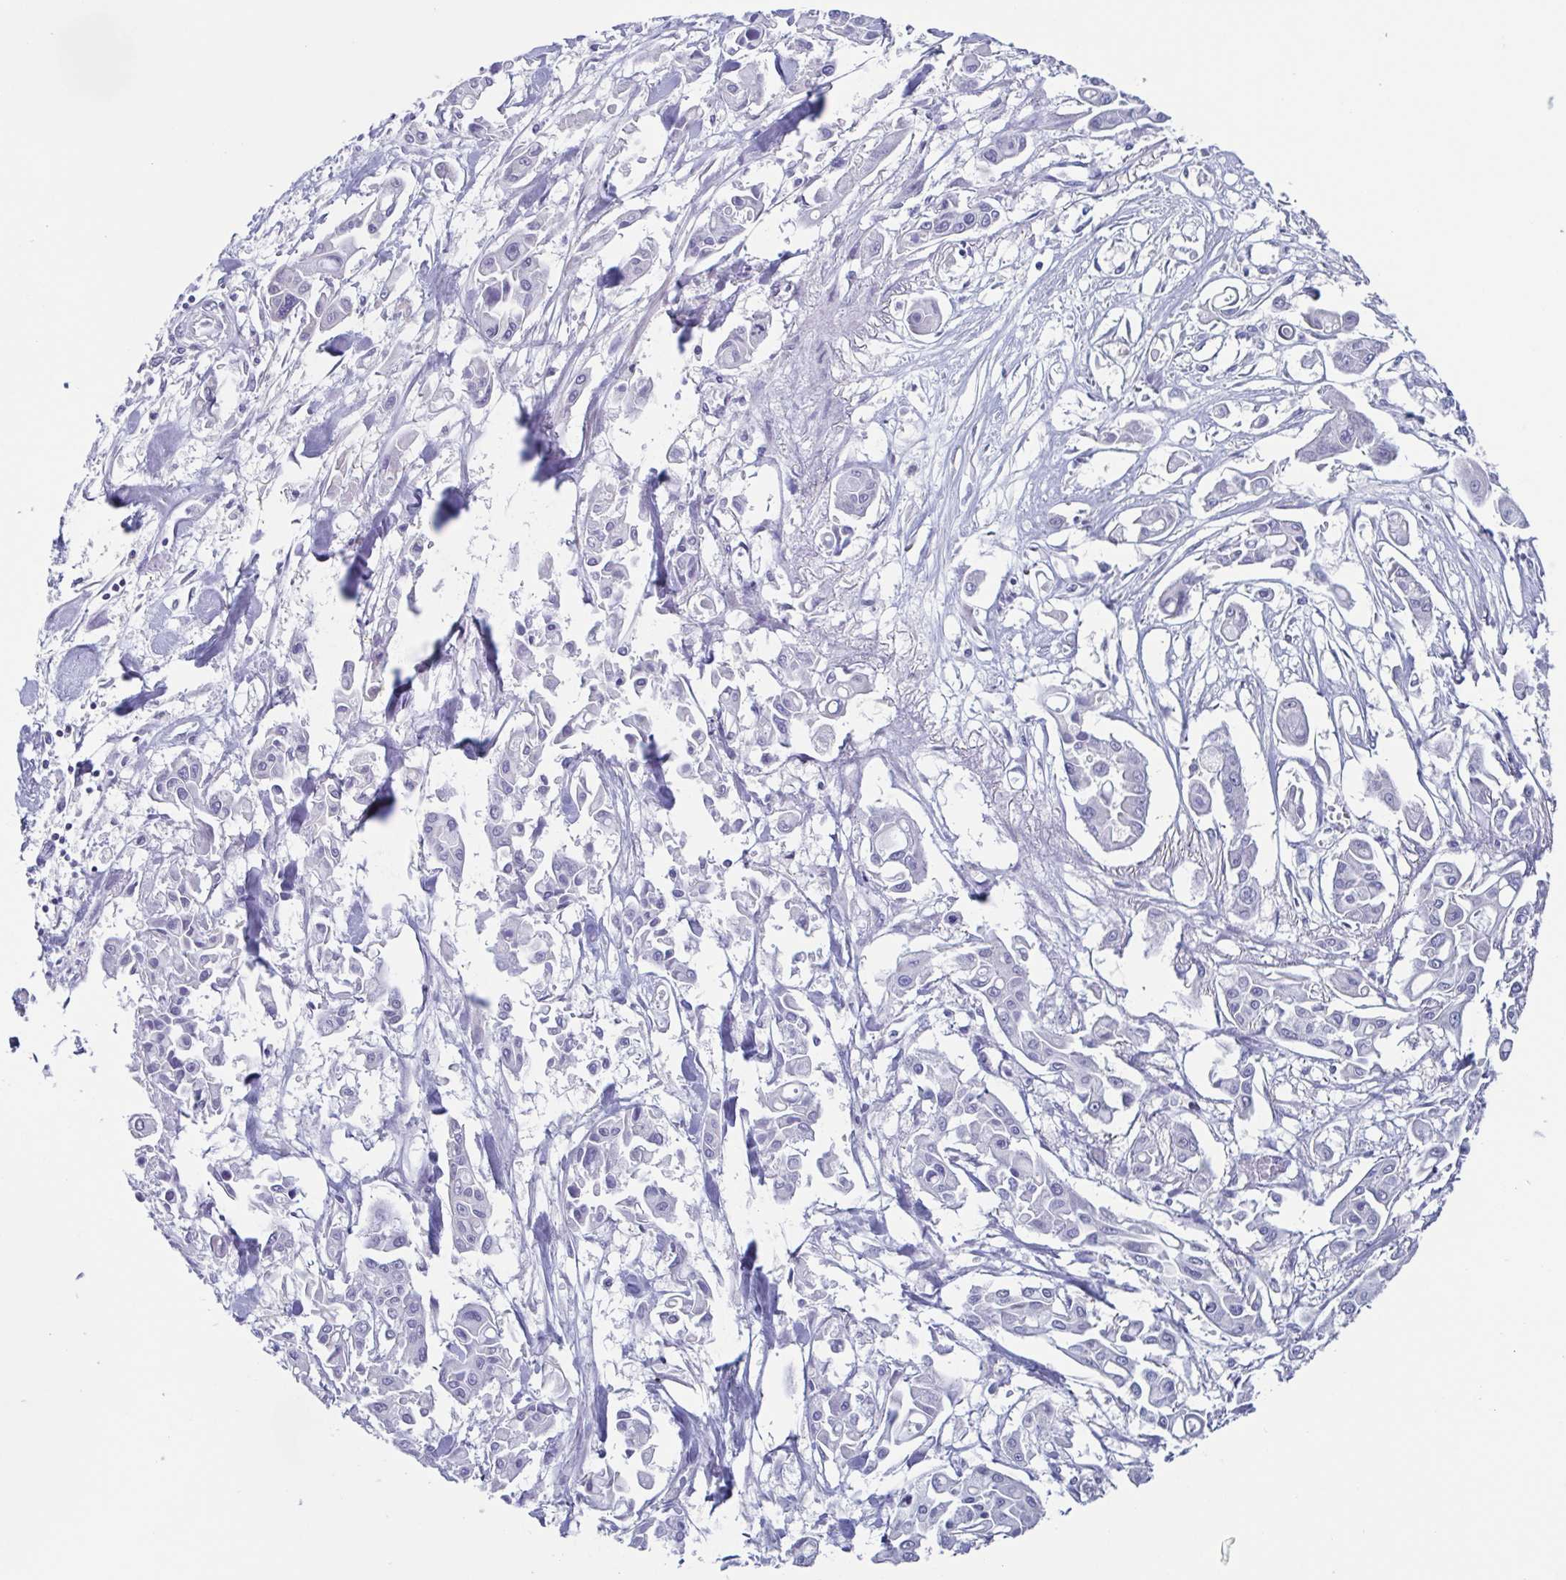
{"staining": {"intensity": "negative", "quantity": "none", "location": "none"}, "tissue": "pancreatic cancer", "cell_type": "Tumor cells", "image_type": "cancer", "snomed": [{"axis": "morphology", "description": "Adenocarcinoma, NOS"}, {"axis": "topography", "description": "Pancreas"}], "caption": "The micrograph reveals no staining of tumor cells in pancreatic adenocarcinoma.", "gene": "PBOV1", "patient": {"sex": "male", "age": 61}}